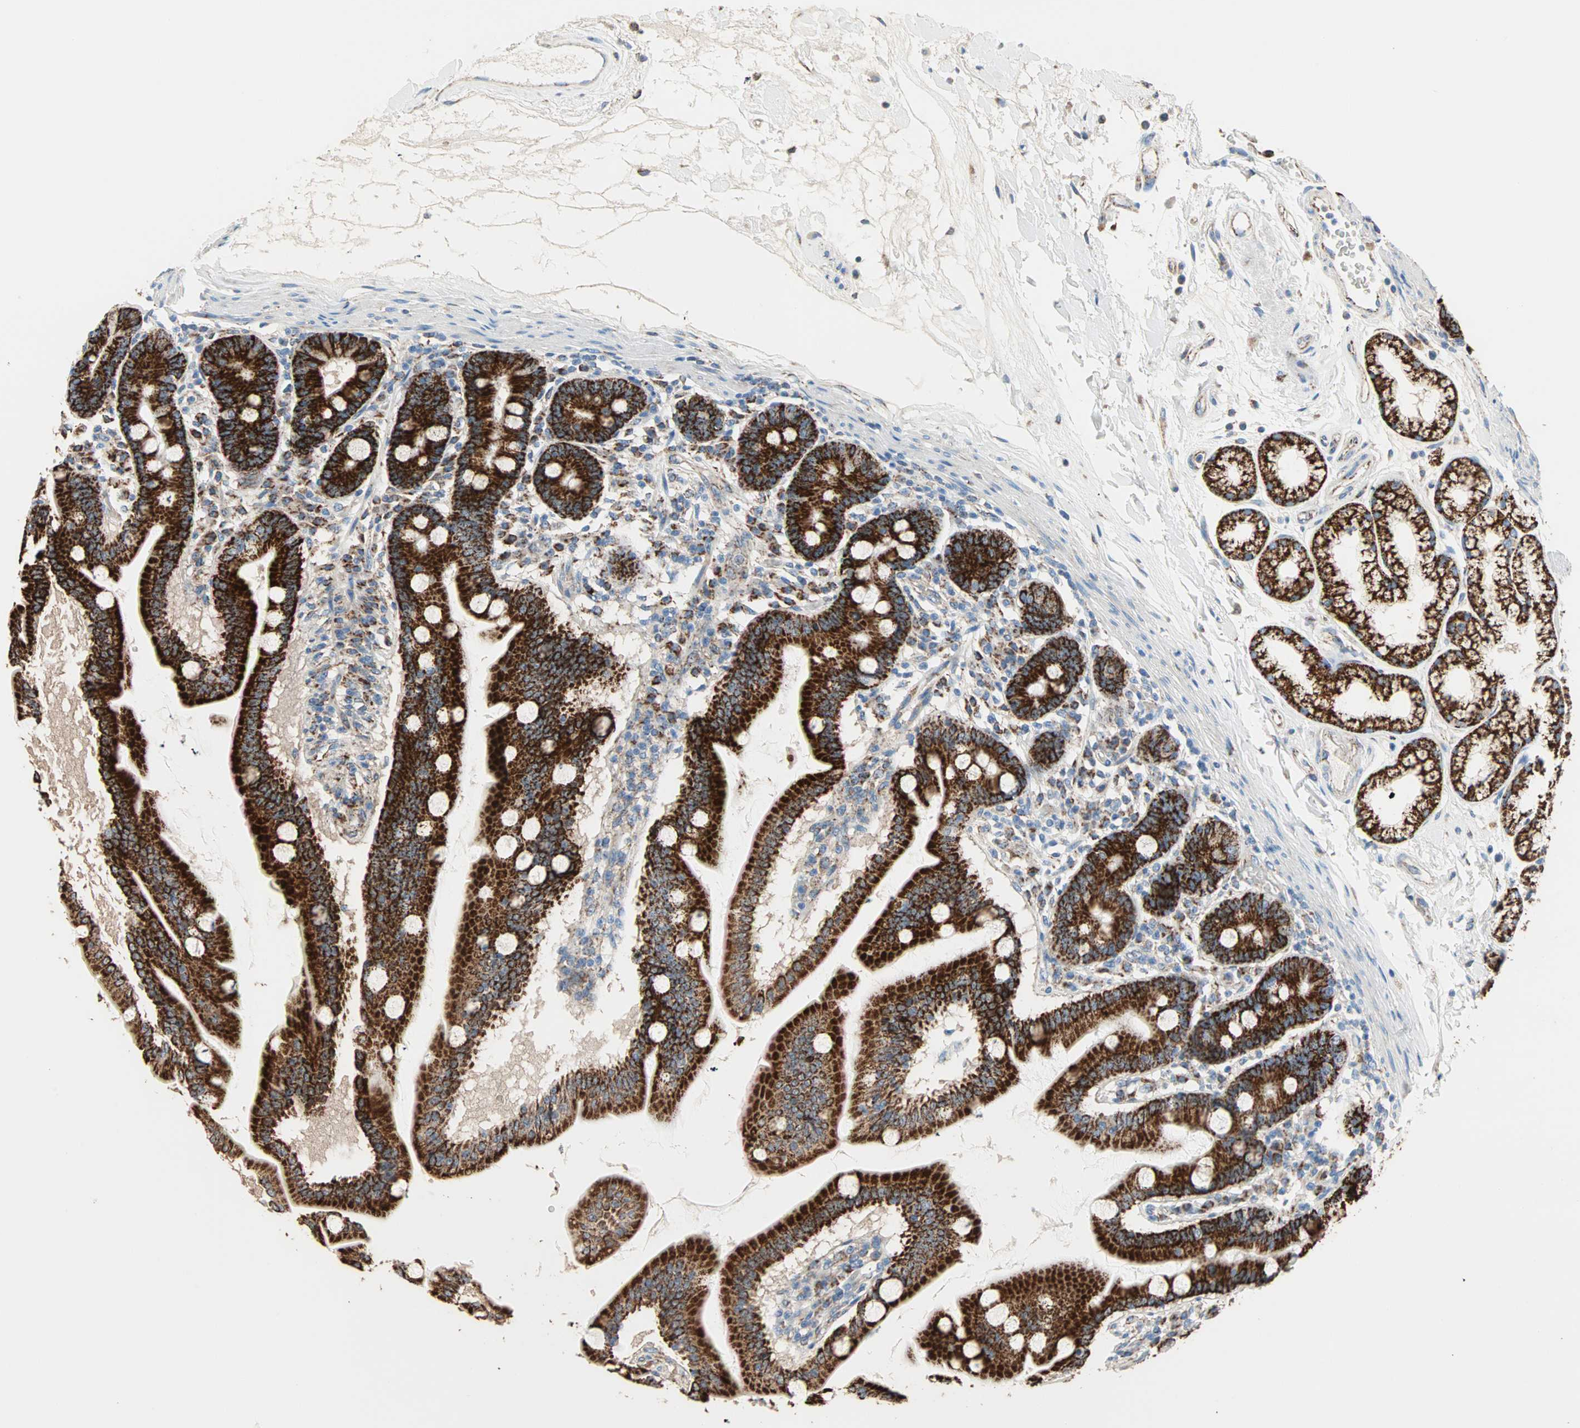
{"staining": {"intensity": "strong", "quantity": ">75%", "location": "cytoplasmic/membranous"}, "tissue": "duodenum", "cell_type": "Glandular cells", "image_type": "normal", "snomed": [{"axis": "morphology", "description": "Normal tissue, NOS"}, {"axis": "topography", "description": "Duodenum"}], "caption": "Benign duodenum reveals strong cytoplasmic/membranous expression in approximately >75% of glandular cells, visualized by immunohistochemistry.", "gene": "TST", "patient": {"sex": "female", "age": 64}}